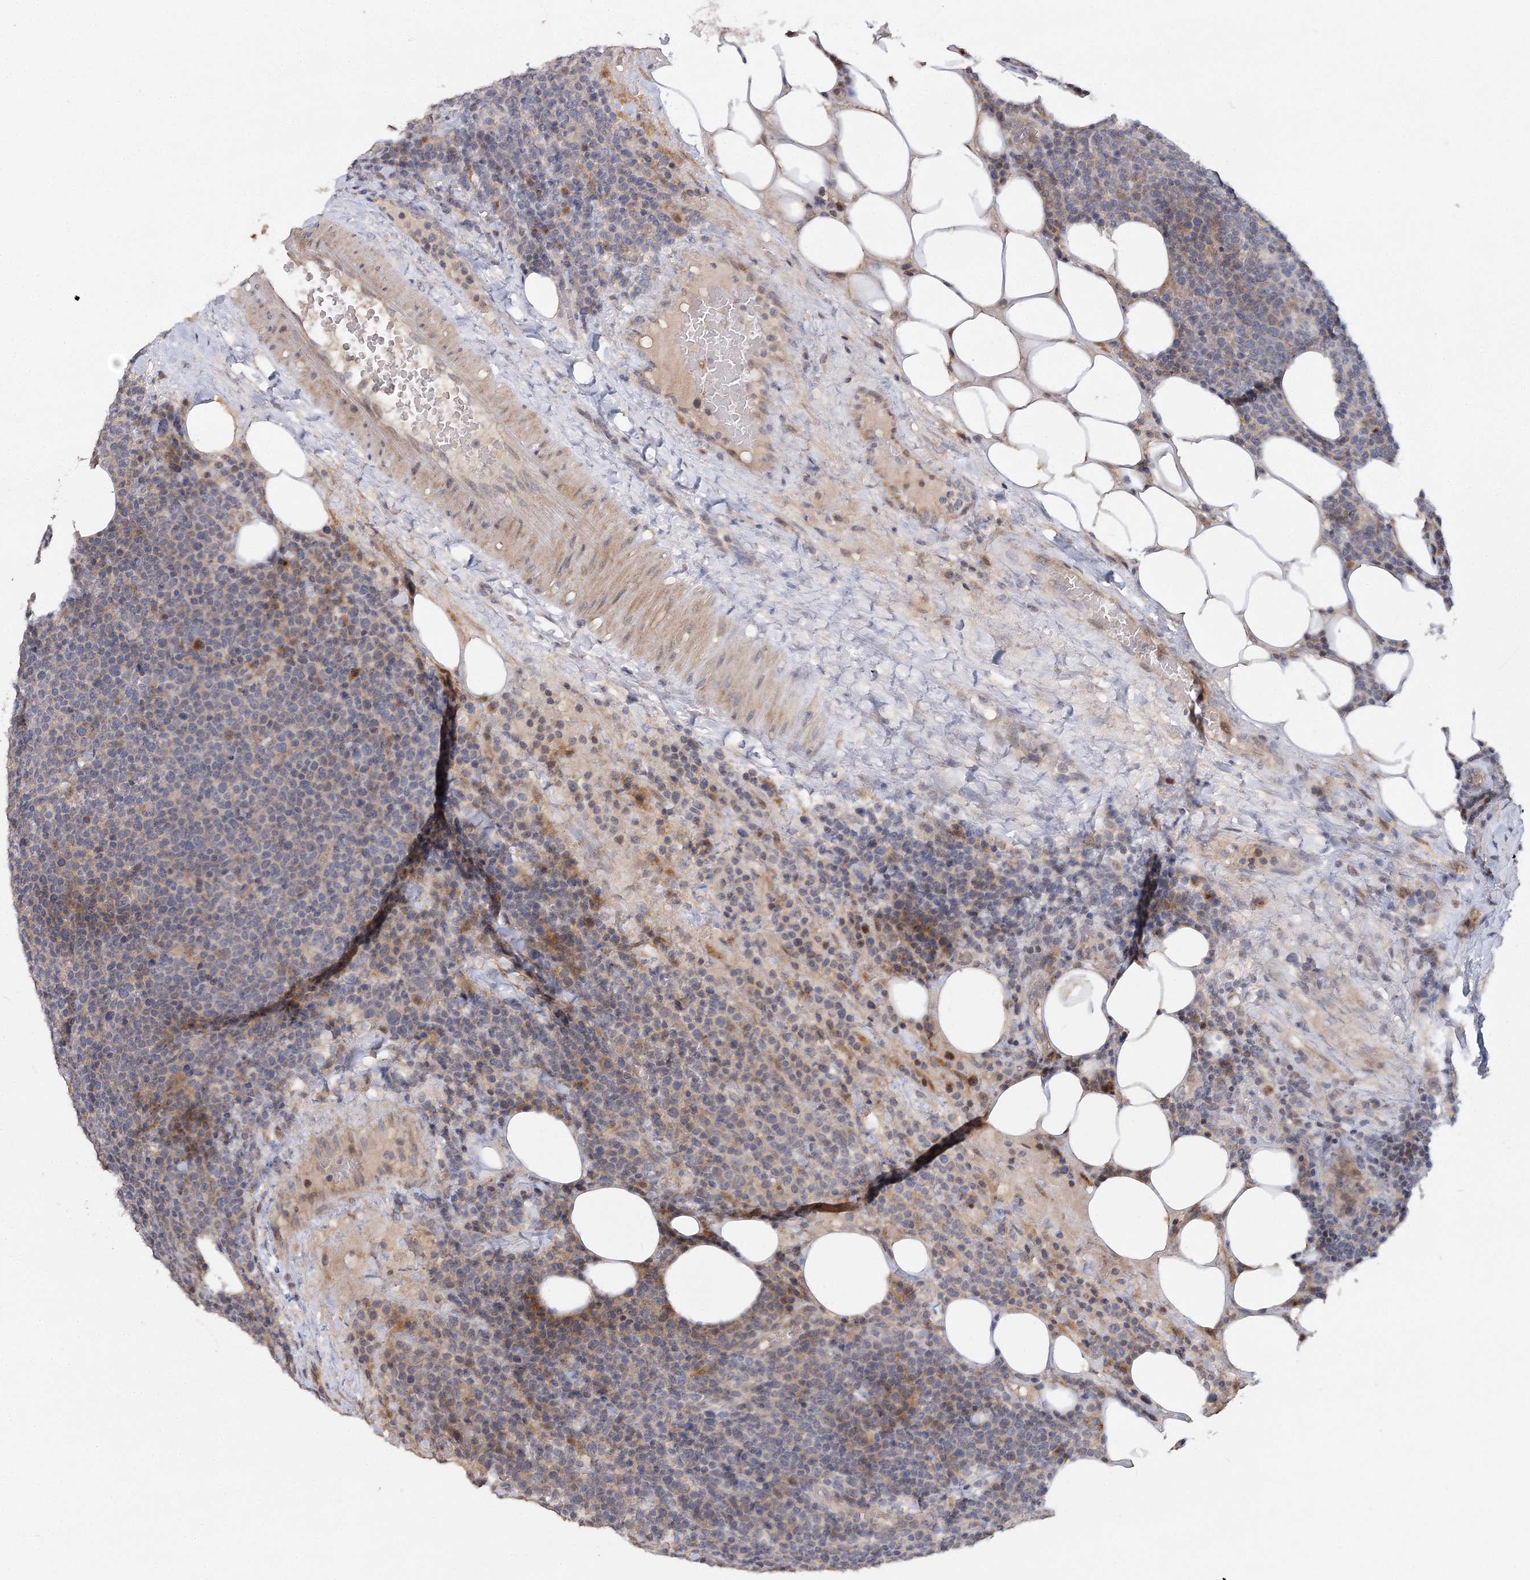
{"staining": {"intensity": "negative", "quantity": "none", "location": "none"}, "tissue": "lymphoma", "cell_type": "Tumor cells", "image_type": "cancer", "snomed": [{"axis": "morphology", "description": "Malignant lymphoma, non-Hodgkin's type, High grade"}, {"axis": "topography", "description": "Lymph node"}], "caption": "This micrograph is of high-grade malignant lymphoma, non-Hodgkin's type stained with immunohistochemistry to label a protein in brown with the nuclei are counter-stained blue. There is no expression in tumor cells.", "gene": "GJB5", "patient": {"sex": "male", "age": 61}}